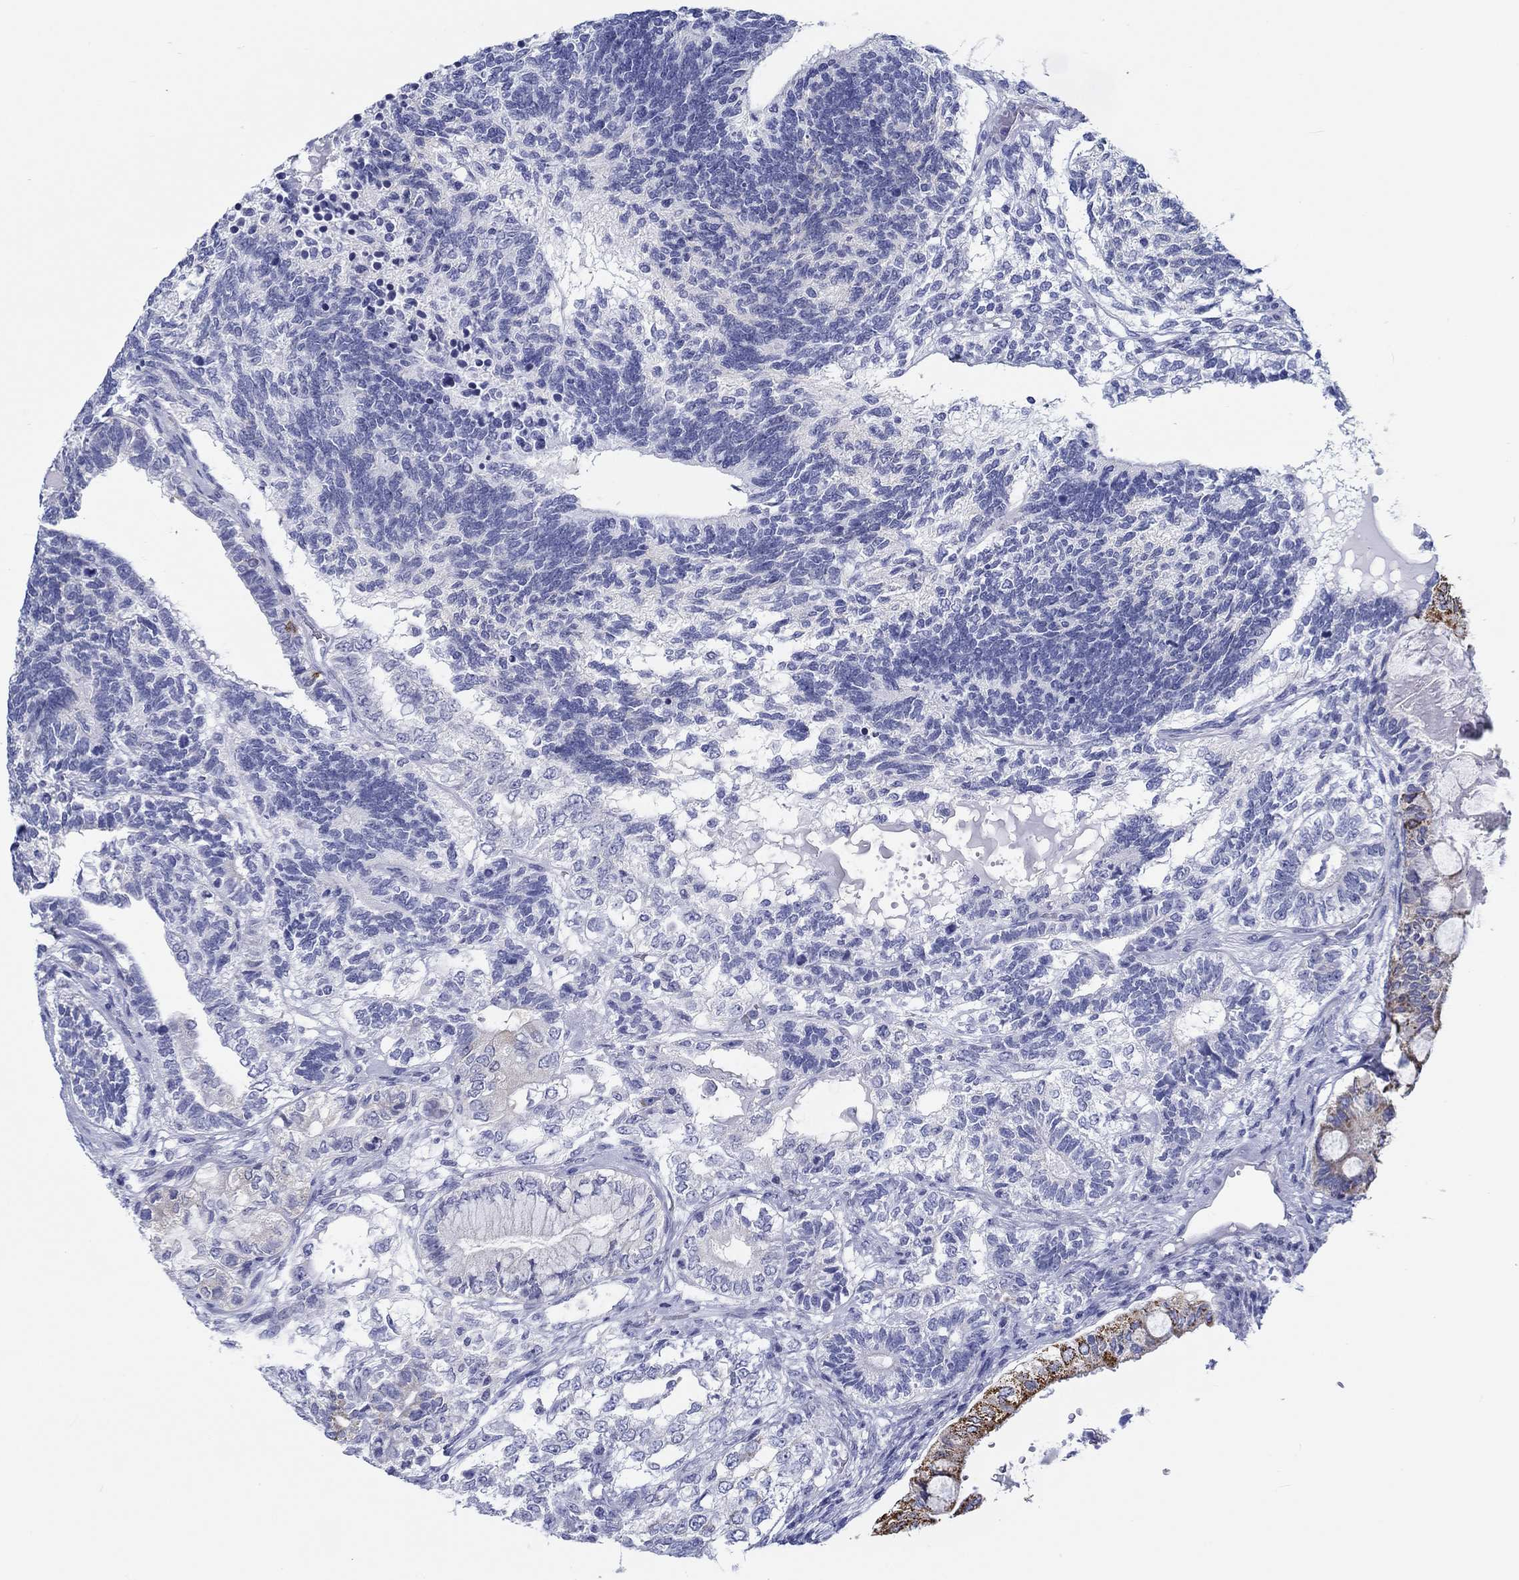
{"staining": {"intensity": "negative", "quantity": "none", "location": "none"}, "tissue": "testis cancer", "cell_type": "Tumor cells", "image_type": "cancer", "snomed": [{"axis": "morphology", "description": "Seminoma, NOS"}, {"axis": "morphology", "description": "Carcinoma, Embryonal, NOS"}, {"axis": "topography", "description": "Testis"}], "caption": "There is no significant expression in tumor cells of embryonal carcinoma (testis).", "gene": "H1-1", "patient": {"sex": "male", "age": 41}}